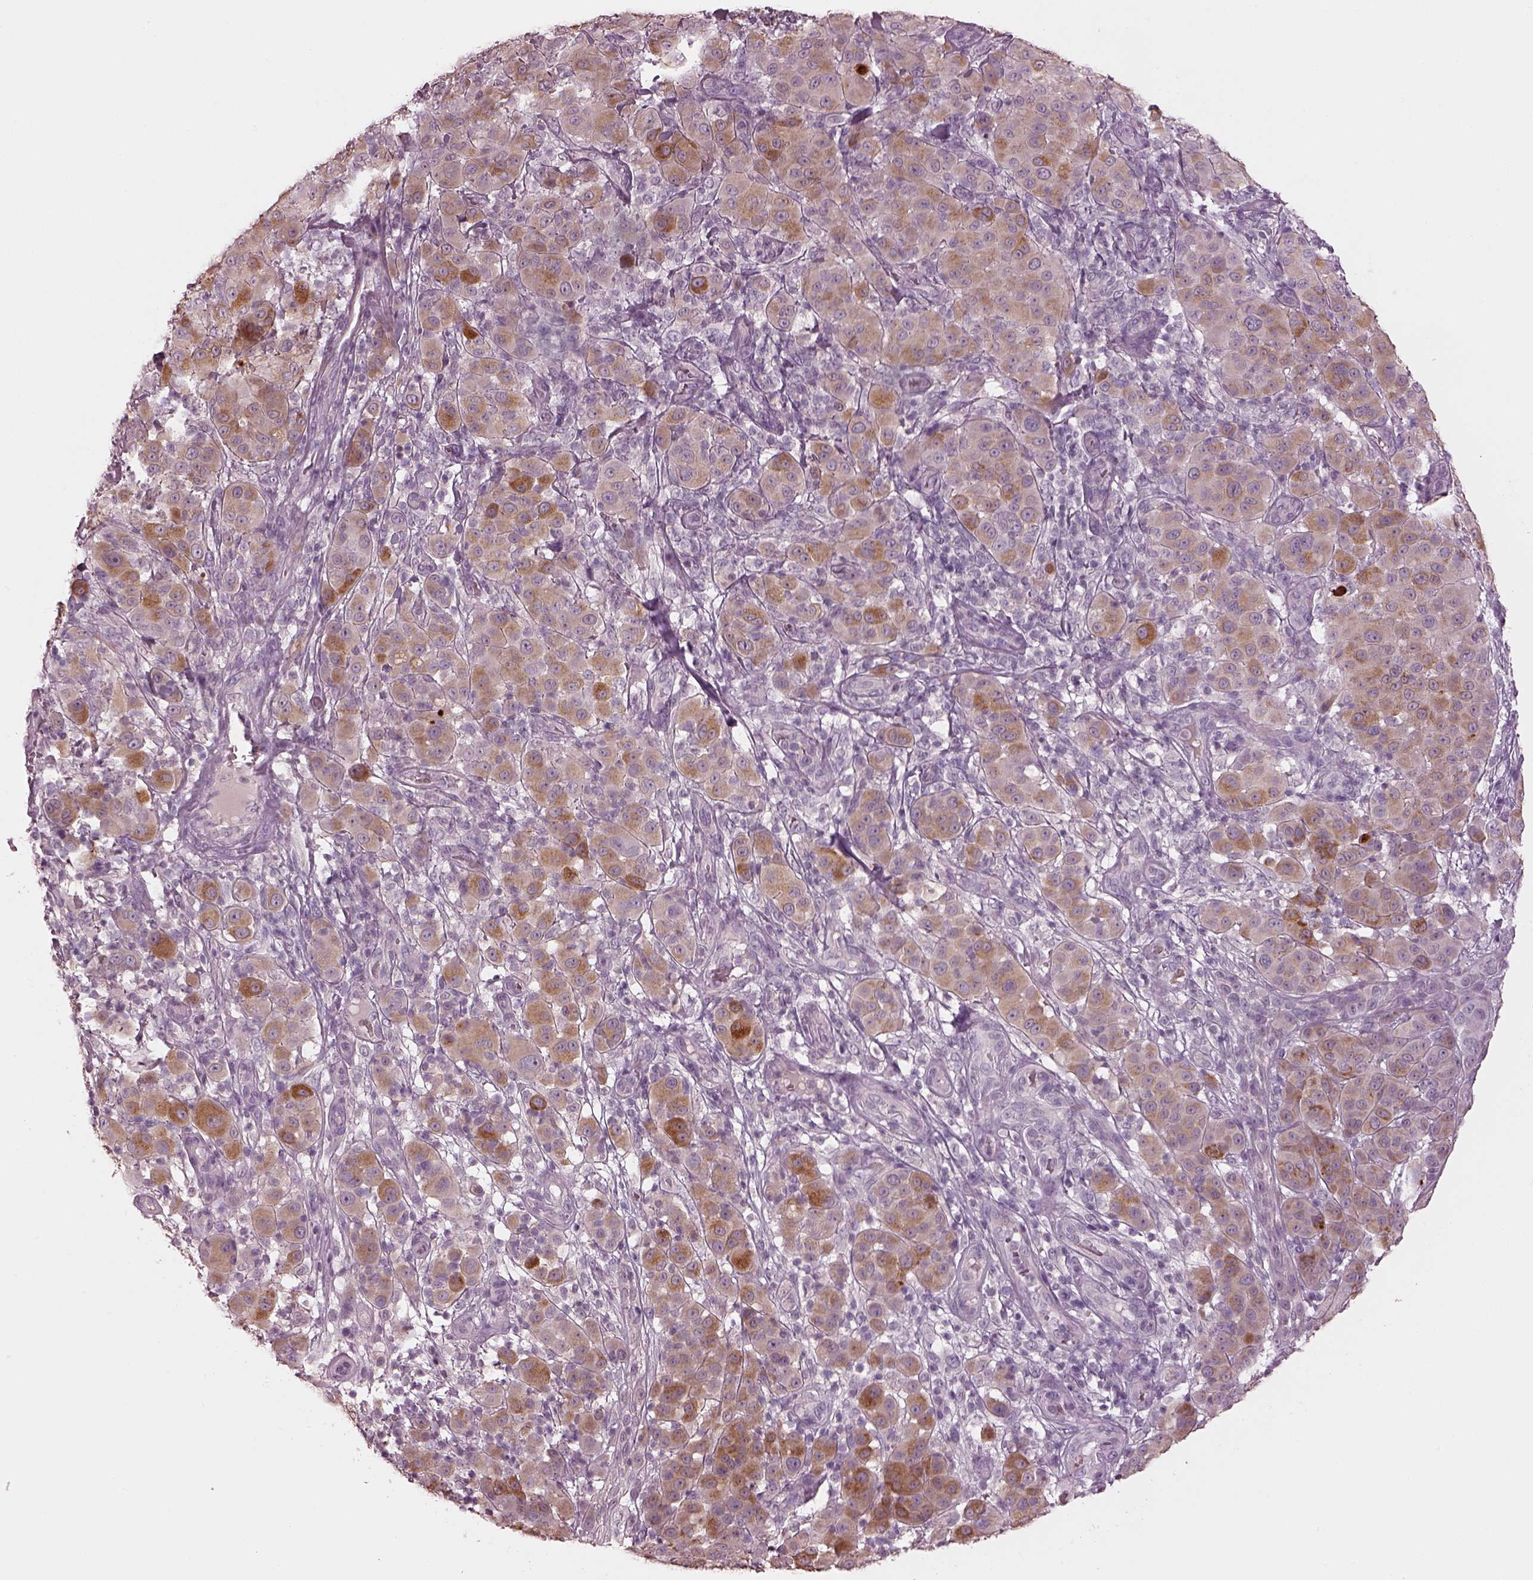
{"staining": {"intensity": "moderate", "quantity": "25%-75%", "location": "cytoplasmic/membranous"}, "tissue": "melanoma", "cell_type": "Tumor cells", "image_type": "cancer", "snomed": [{"axis": "morphology", "description": "Malignant melanoma, NOS"}, {"axis": "topography", "description": "Skin"}], "caption": "Melanoma stained with a protein marker reveals moderate staining in tumor cells.", "gene": "MIA", "patient": {"sex": "female", "age": 87}}